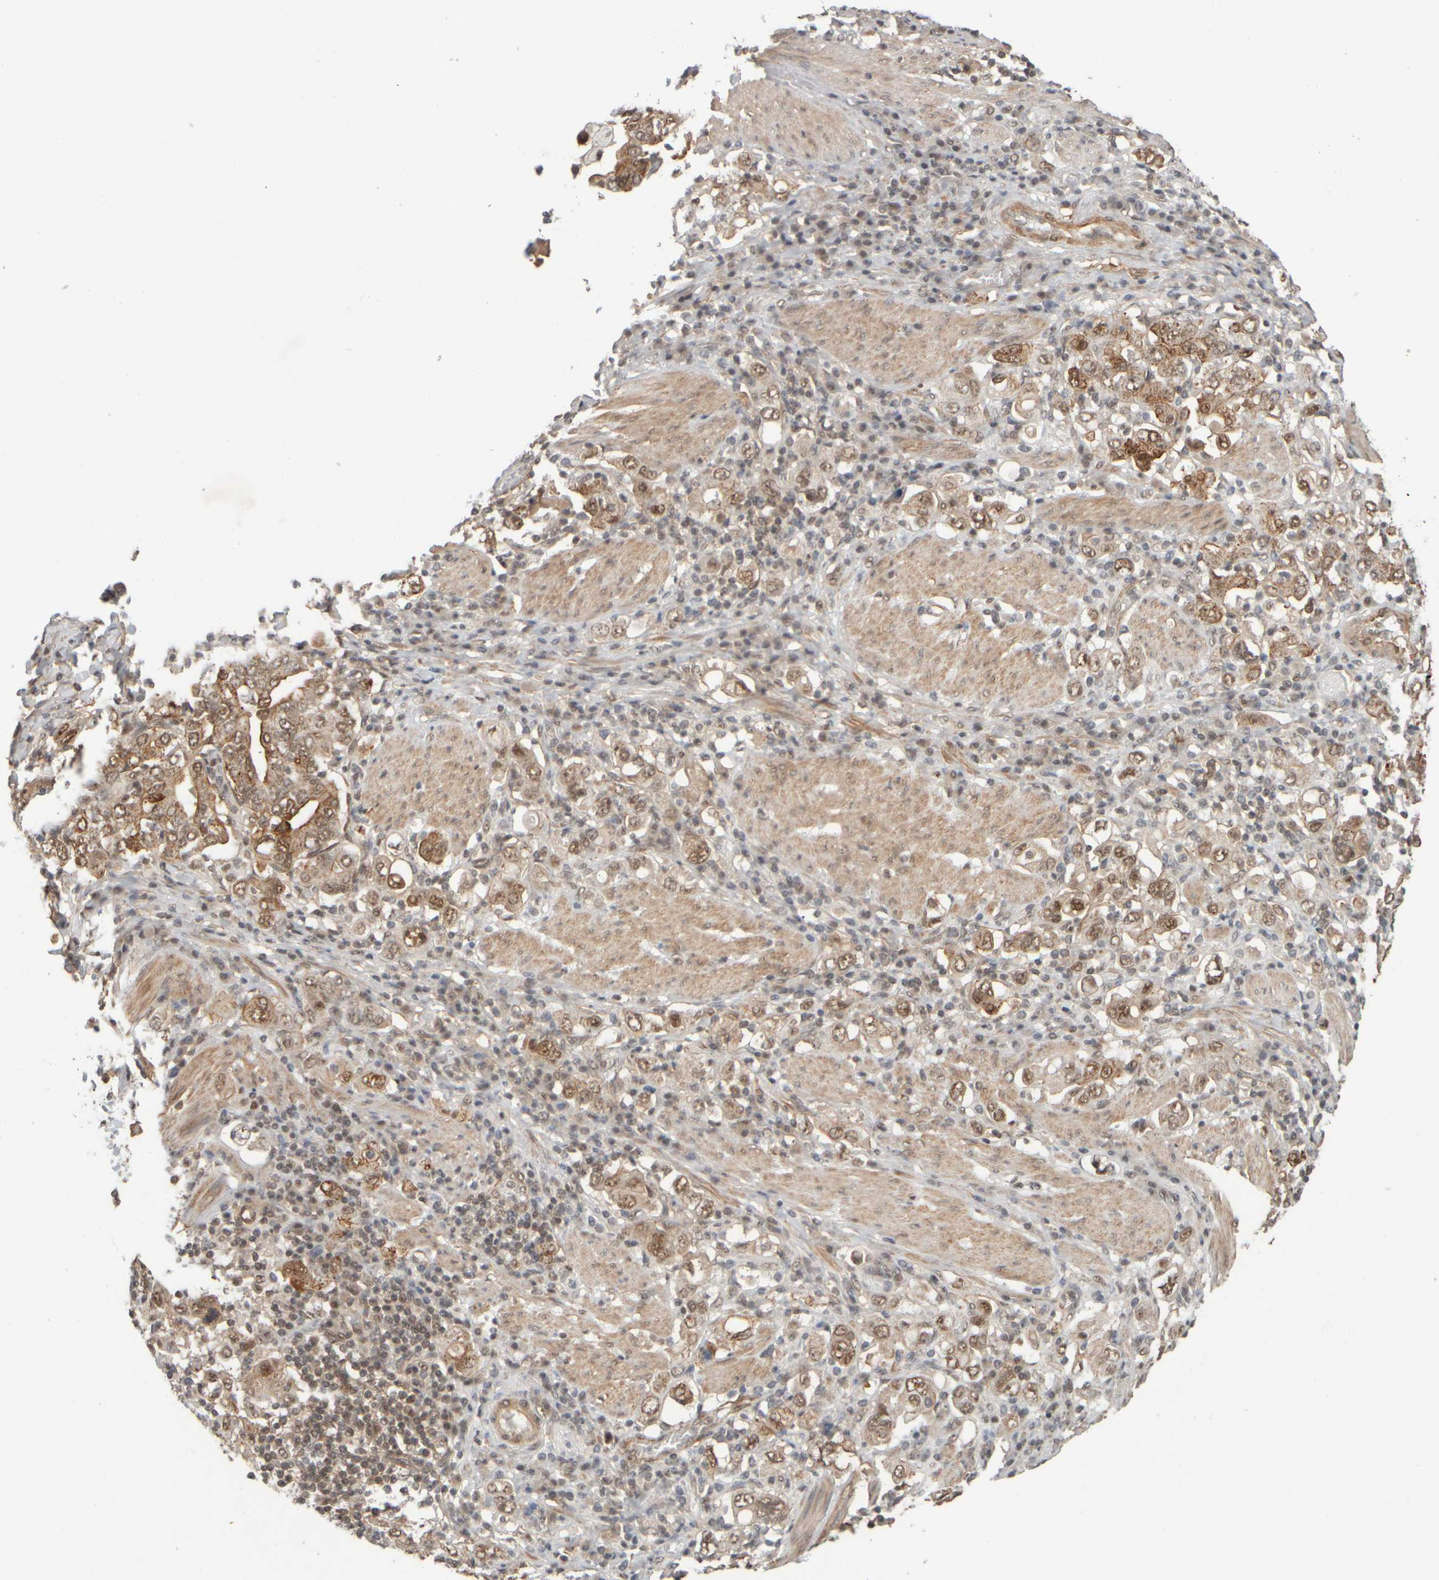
{"staining": {"intensity": "moderate", "quantity": ">75%", "location": "cytoplasmic/membranous,nuclear"}, "tissue": "stomach cancer", "cell_type": "Tumor cells", "image_type": "cancer", "snomed": [{"axis": "morphology", "description": "Adenocarcinoma, NOS"}, {"axis": "topography", "description": "Stomach, upper"}], "caption": "A histopathology image of human stomach cancer stained for a protein demonstrates moderate cytoplasmic/membranous and nuclear brown staining in tumor cells.", "gene": "SYNRG", "patient": {"sex": "male", "age": 62}}